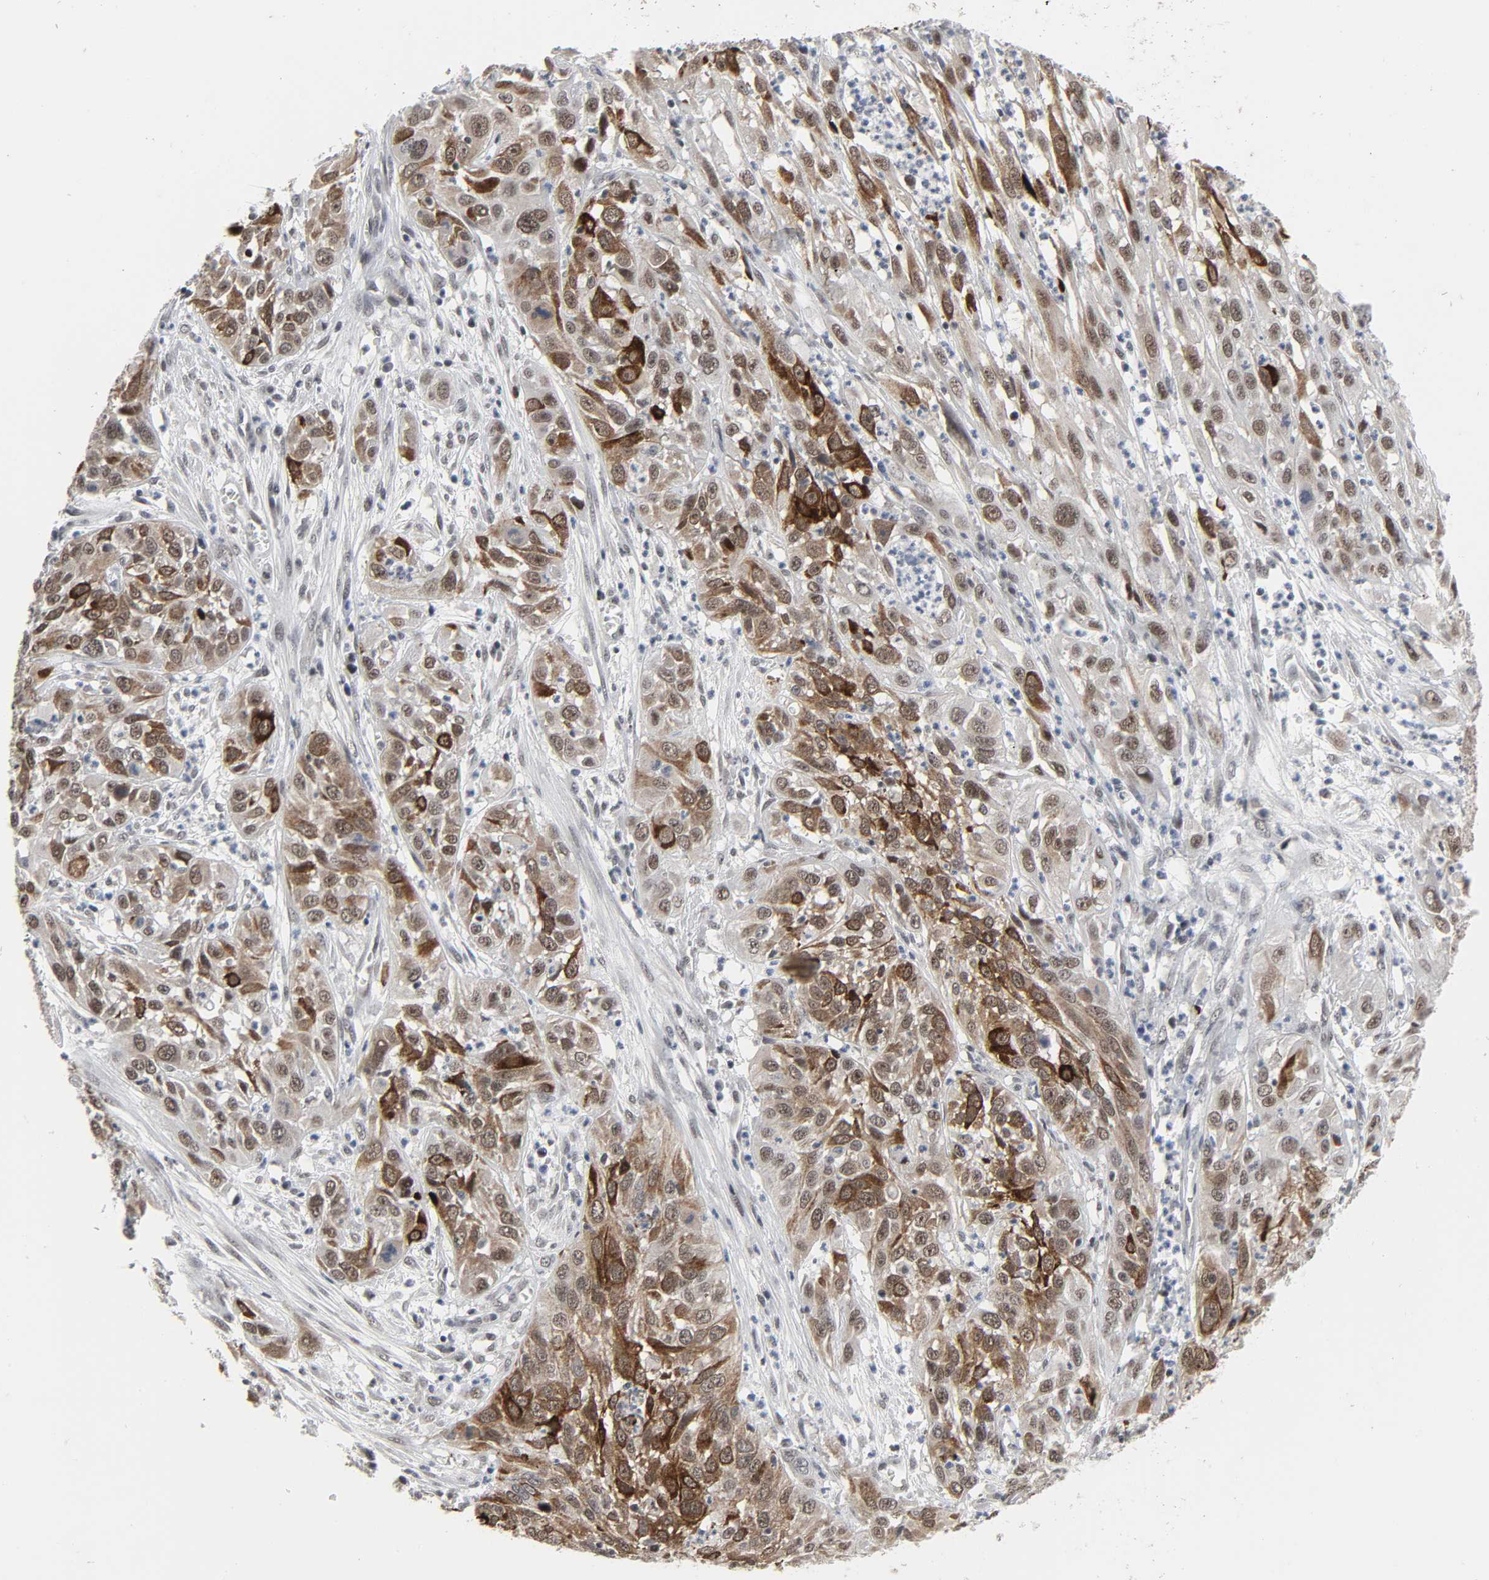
{"staining": {"intensity": "strong", "quantity": "25%-75%", "location": "cytoplasmic/membranous"}, "tissue": "cervical cancer", "cell_type": "Tumor cells", "image_type": "cancer", "snomed": [{"axis": "morphology", "description": "Squamous cell carcinoma, NOS"}, {"axis": "topography", "description": "Cervix"}], "caption": "Cervical cancer stained for a protein (brown) demonstrates strong cytoplasmic/membranous positive staining in about 25%-75% of tumor cells.", "gene": "MUC1", "patient": {"sex": "female", "age": 32}}